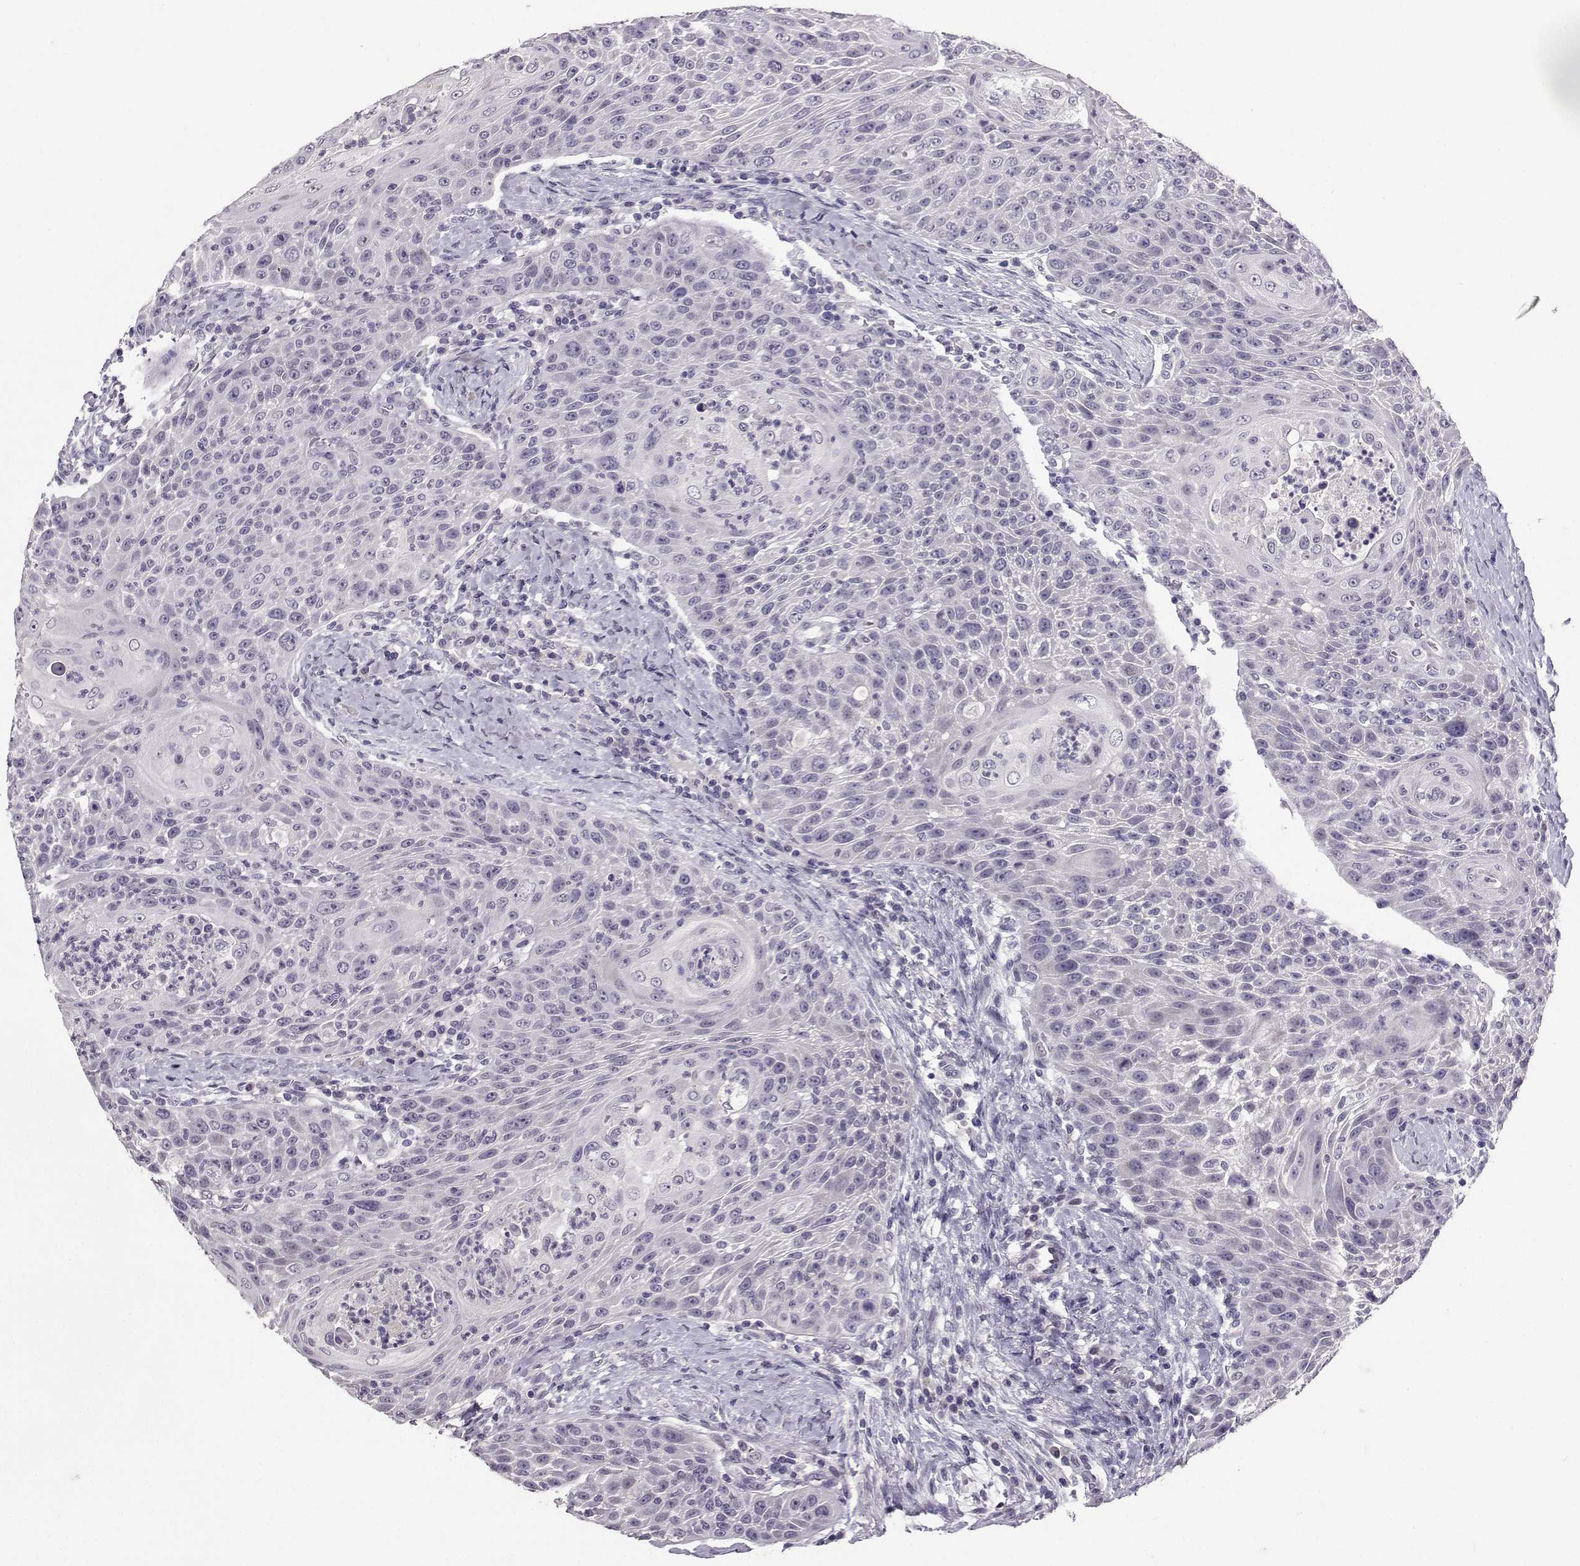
{"staining": {"intensity": "negative", "quantity": "none", "location": "none"}, "tissue": "head and neck cancer", "cell_type": "Tumor cells", "image_type": "cancer", "snomed": [{"axis": "morphology", "description": "Squamous cell carcinoma, NOS"}, {"axis": "topography", "description": "Head-Neck"}], "caption": "Head and neck cancer (squamous cell carcinoma) was stained to show a protein in brown. There is no significant positivity in tumor cells.", "gene": "CARTPT", "patient": {"sex": "male", "age": 69}}